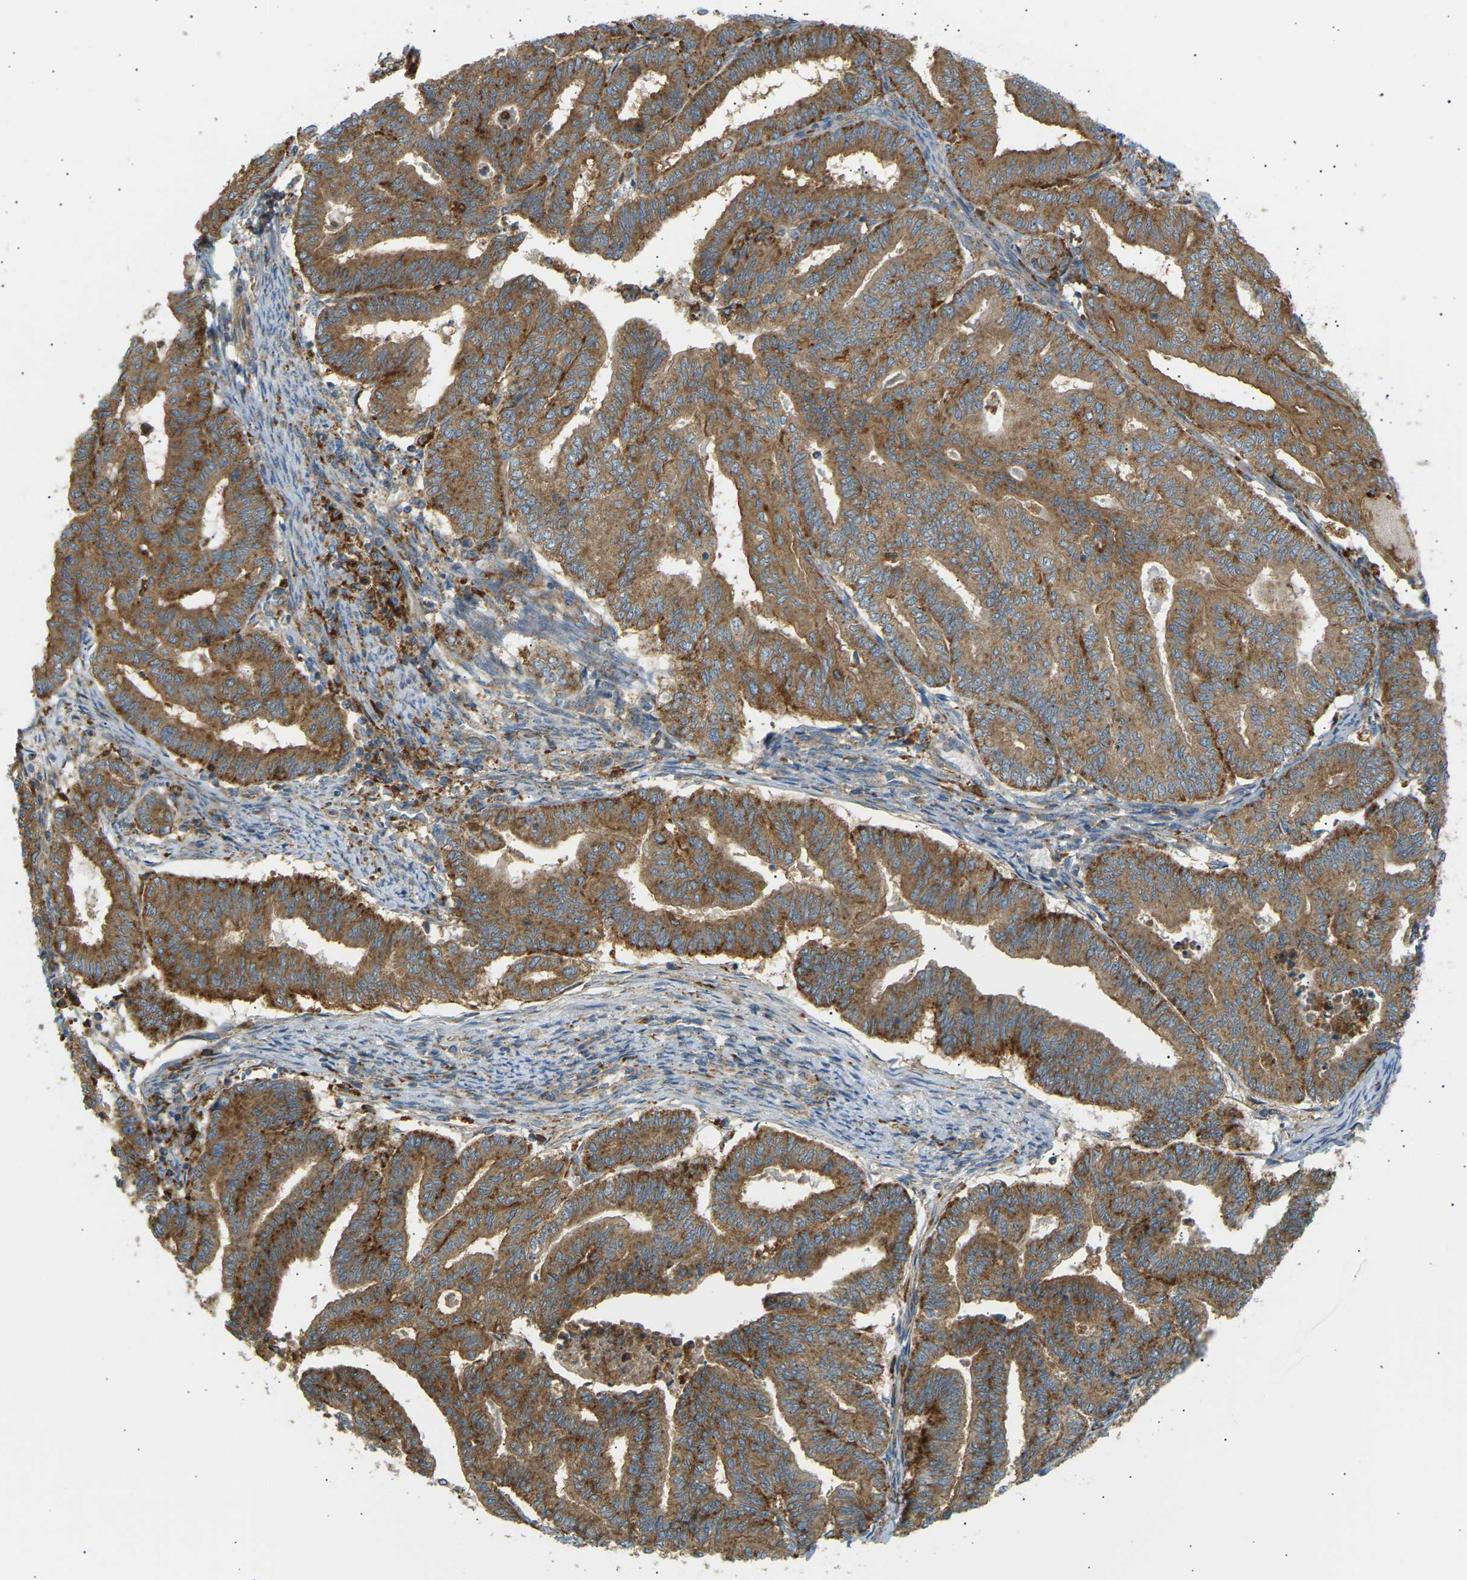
{"staining": {"intensity": "strong", "quantity": ">75%", "location": "cytoplasmic/membranous"}, "tissue": "endometrial cancer", "cell_type": "Tumor cells", "image_type": "cancer", "snomed": [{"axis": "morphology", "description": "Adenocarcinoma, NOS"}, {"axis": "topography", "description": "Endometrium"}], "caption": "Strong cytoplasmic/membranous protein expression is seen in approximately >75% of tumor cells in endometrial cancer (adenocarcinoma).", "gene": "CDK17", "patient": {"sex": "female", "age": 79}}